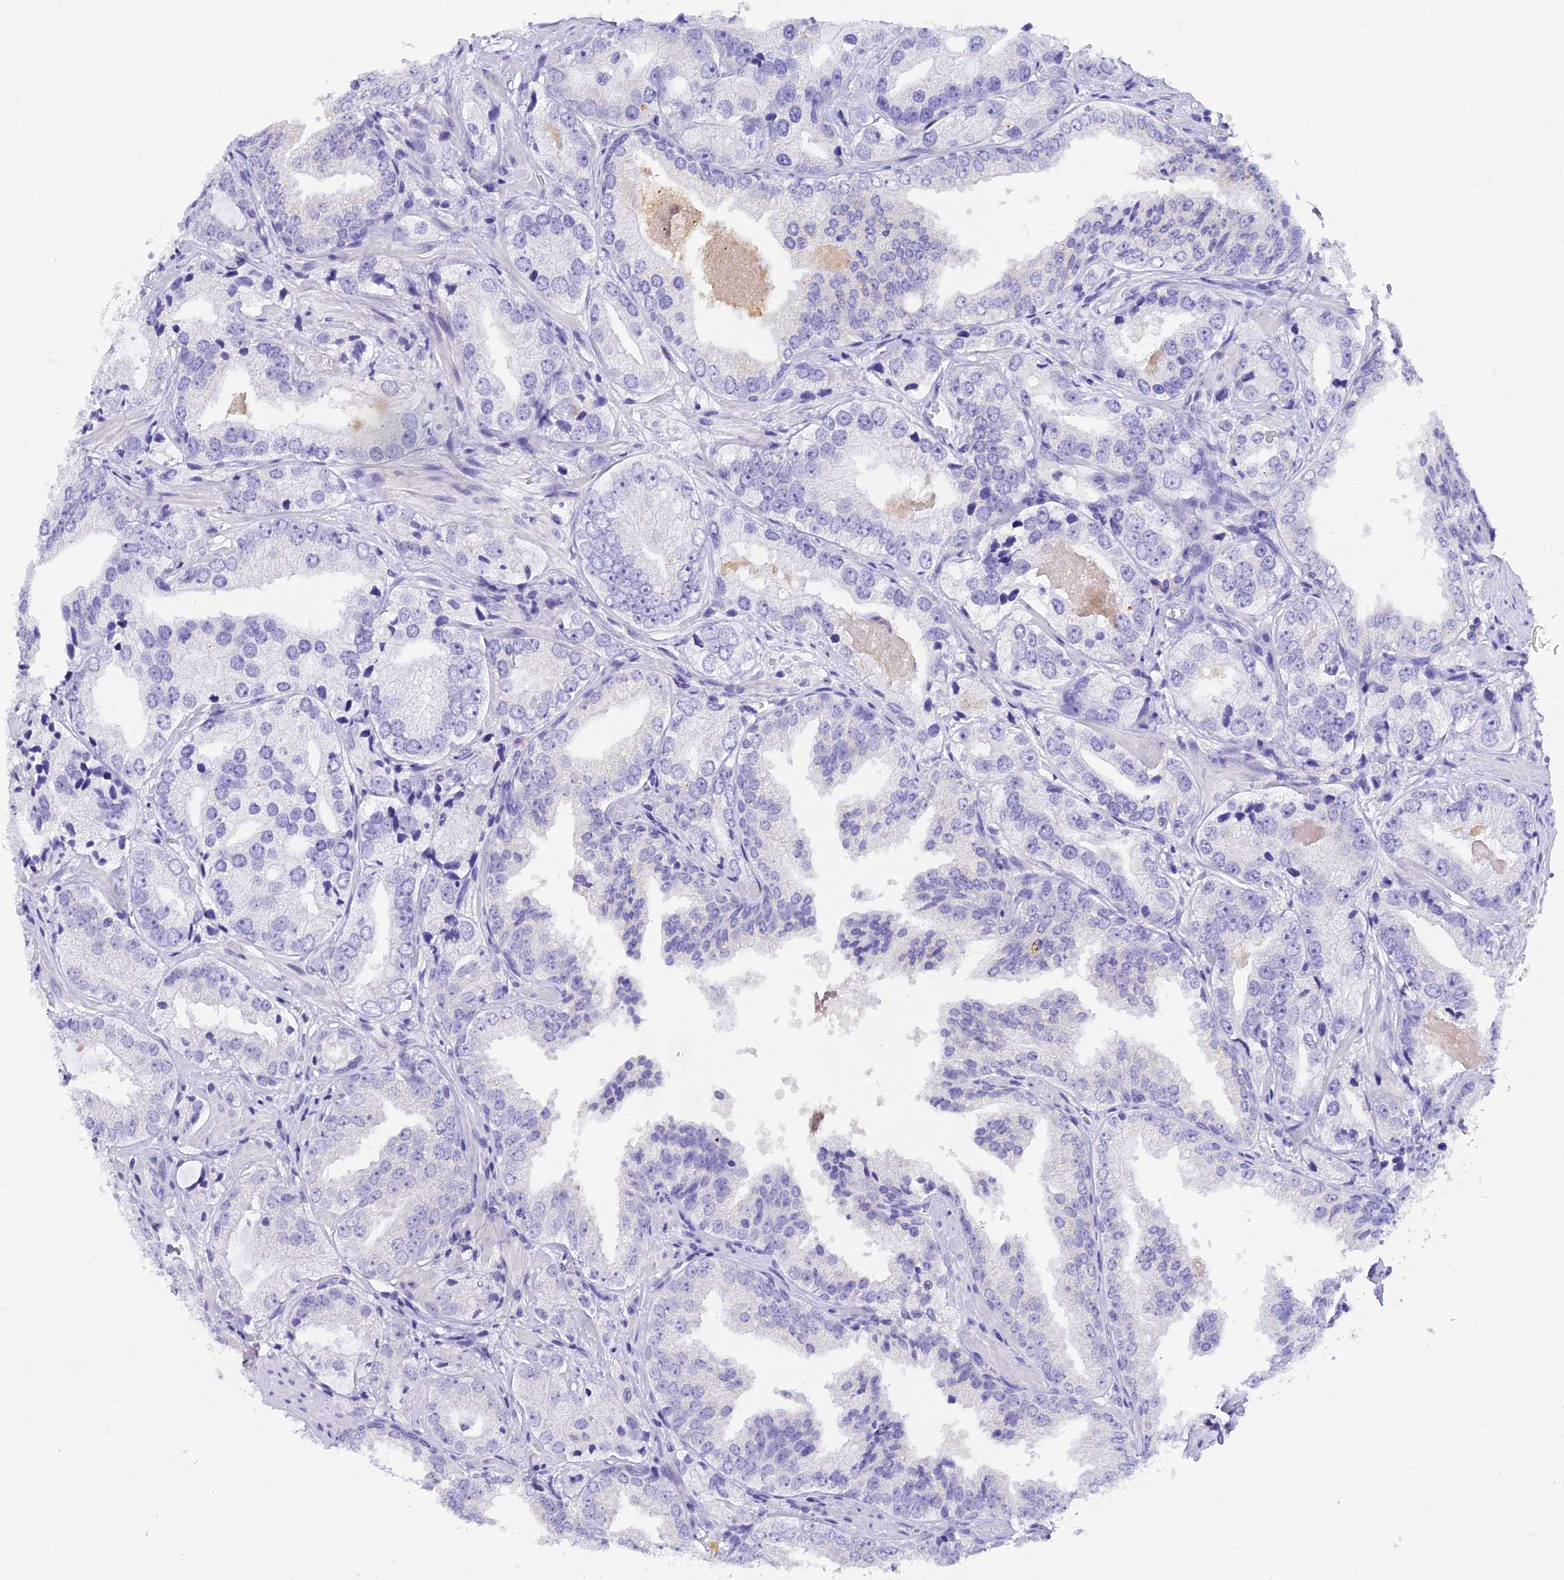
{"staining": {"intensity": "negative", "quantity": "none", "location": "none"}, "tissue": "prostate cancer", "cell_type": "Tumor cells", "image_type": "cancer", "snomed": [{"axis": "morphology", "description": "Adenocarcinoma, Low grade"}, {"axis": "topography", "description": "Prostate"}], "caption": "Immunohistochemistry (IHC) image of neoplastic tissue: prostate cancer (low-grade adenocarcinoma) stained with DAB (3,3'-diaminobenzidine) exhibits no significant protein positivity in tumor cells. (IHC, brightfield microscopy, high magnification).", "gene": "C12orf29", "patient": {"sex": "male", "age": 60}}